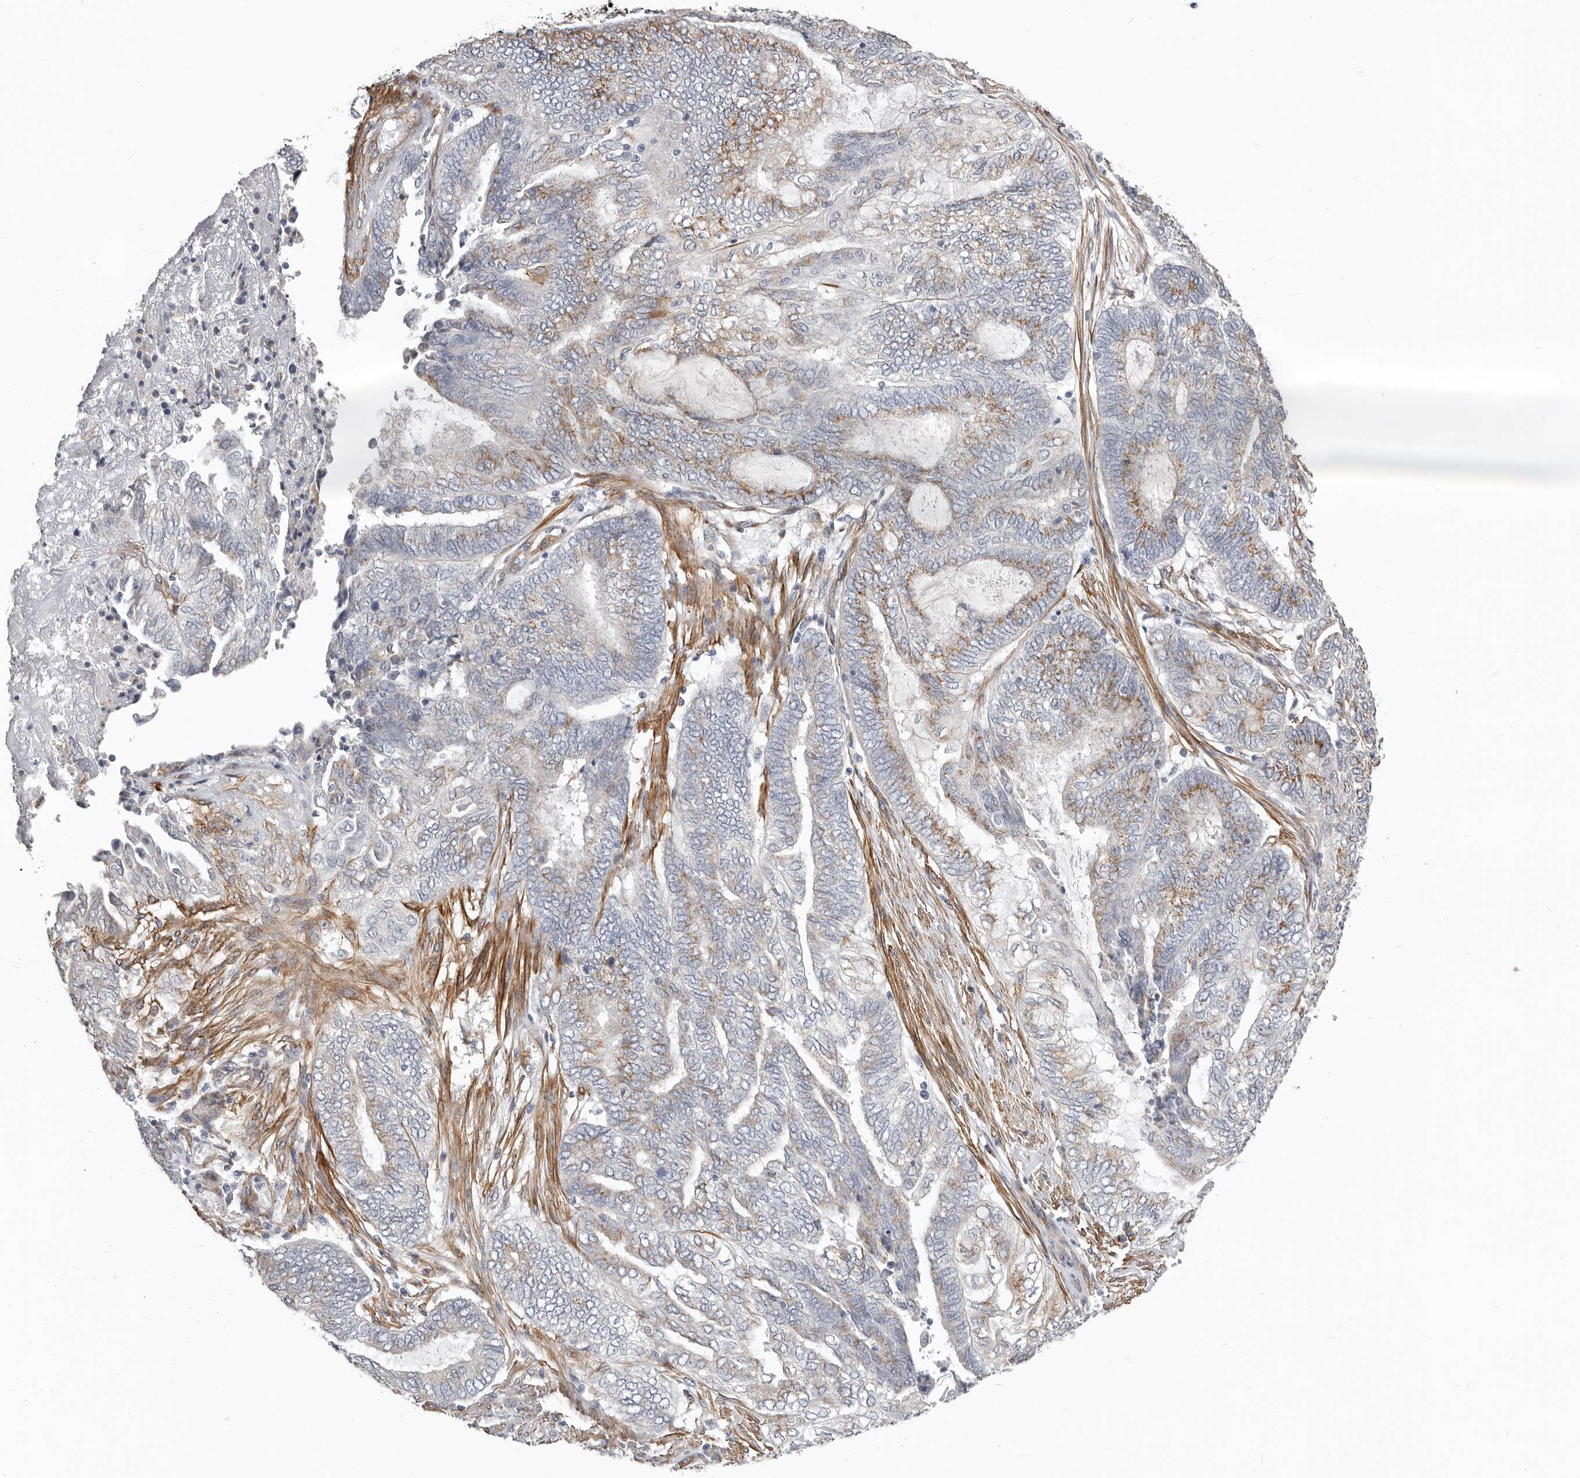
{"staining": {"intensity": "moderate", "quantity": "25%-75%", "location": "cytoplasmic/membranous"}, "tissue": "endometrial cancer", "cell_type": "Tumor cells", "image_type": "cancer", "snomed": [{"axis": "morphology", "description": "Adenocarcinoma, NOS"}, {"axis": "topography", "description": "Uterus"}, {"axis": "topography", "description": "Endometrium"}], "caption": "Endometrial cancer (adenocarcinoma) stained for a protein displays moderate cytoplasmic/membranous positivity in tumor cells. (Stains: DAB in brown, nuclei in blue, Microscopy: brightfield microscopy at high magnification).", "gene": "RABAC1", "patient": {"sex": "female", "age": 70}}